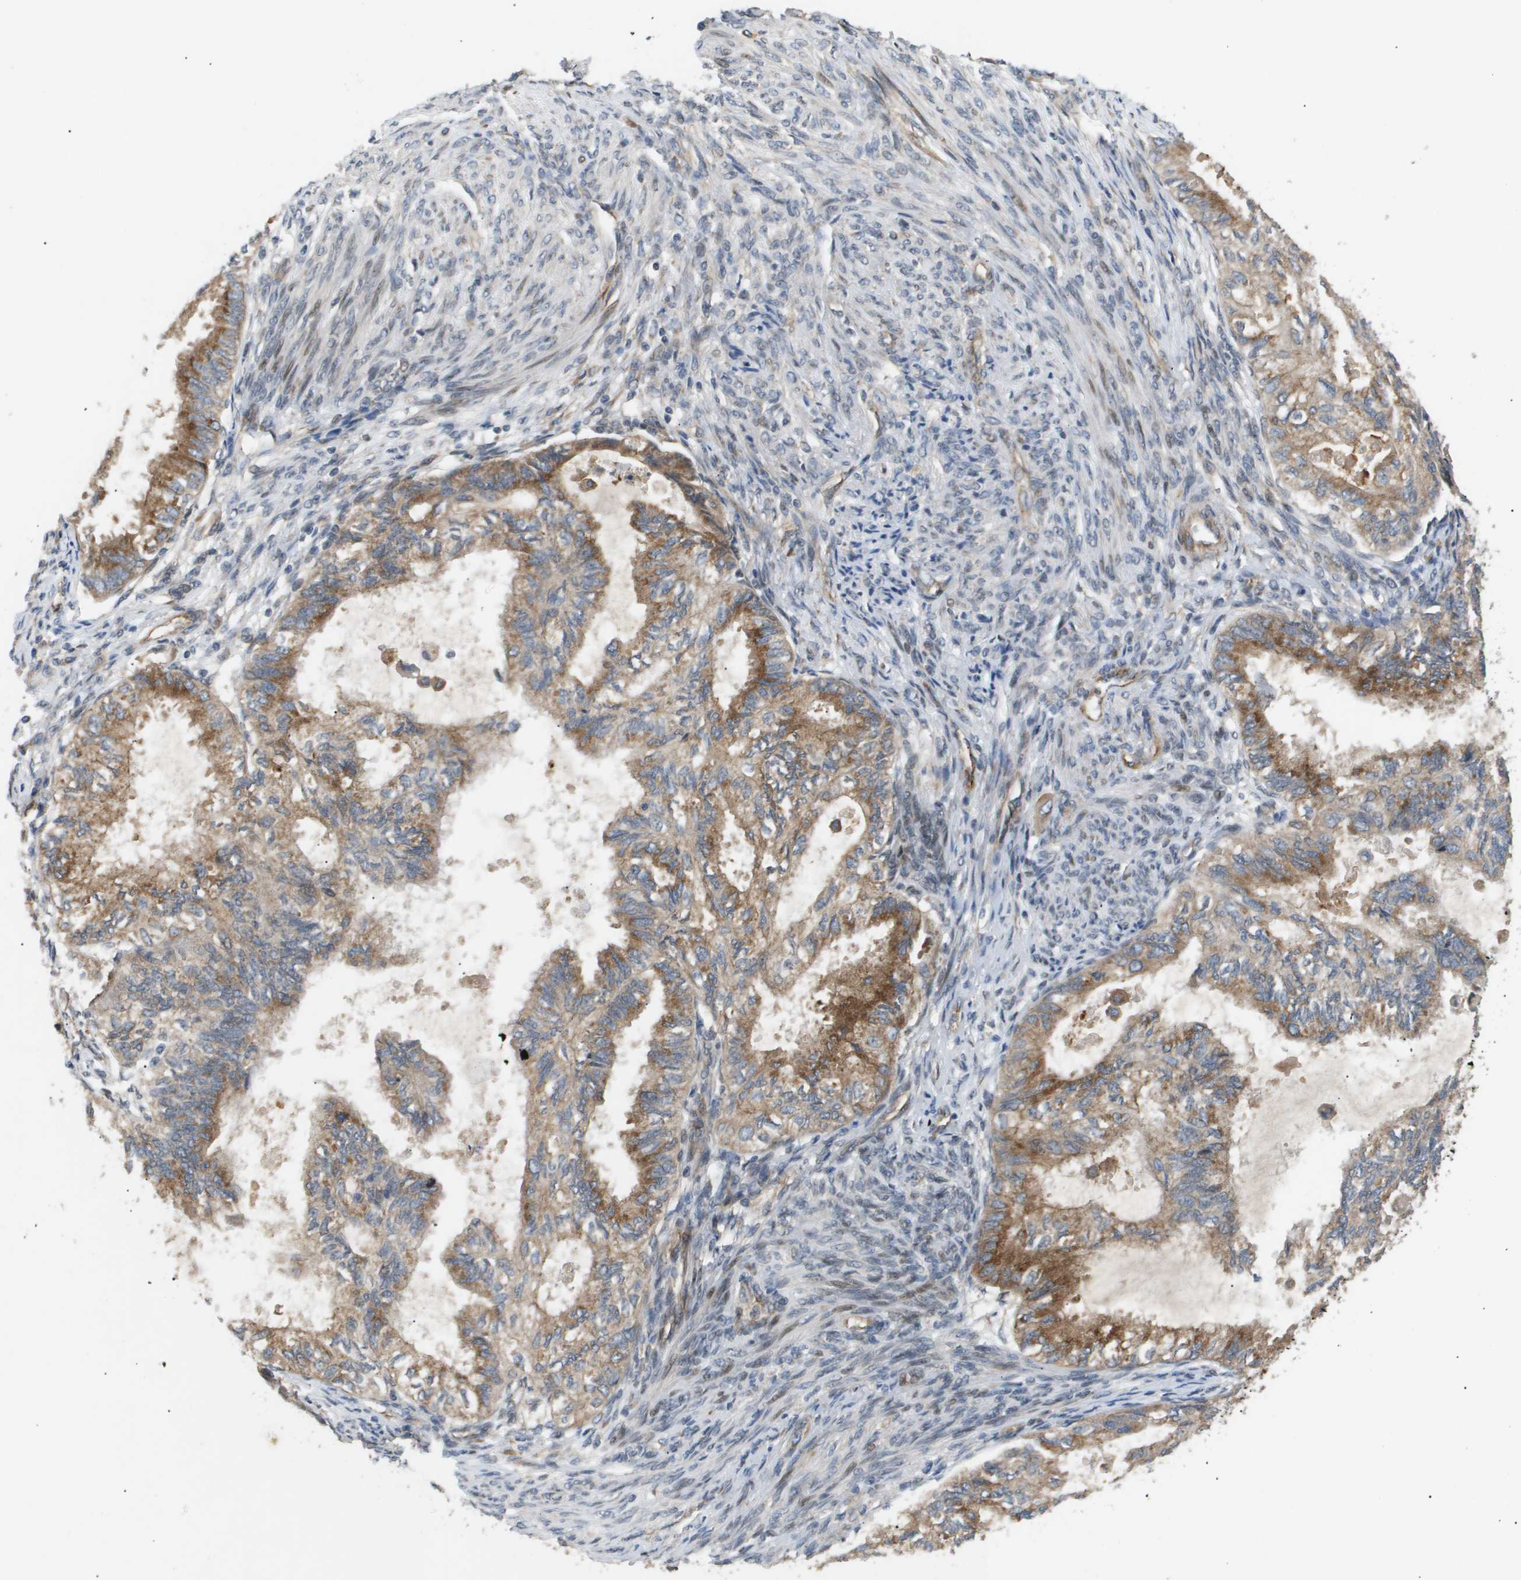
{"staining": {"intensity": "moderate", "quantity": ">75%", "location": "cytoplasmic/membranous"}, "tissue": "cervical cancer", "cell_type": "Tumor cells", "image_type": "cancer", "snomed": [{"axis": "morphology", "description": "Normal tissue, NOS"}, {"axis": "morphology", "description": "Adenocarcinoma, NOS"}, {"axis": "topography", "description": "Cervix"}, {"axis": "topography", "description": "Endometrium"}], "caption": "Protein positivity by IHC reveals moderate cytoplasmic/membranous positivity in approximately >75% of tumor cells in cervical cancer (adenocarcinoma).", "gene": "LYSMD3", "patient": {"sex": "female", "age": 86}}